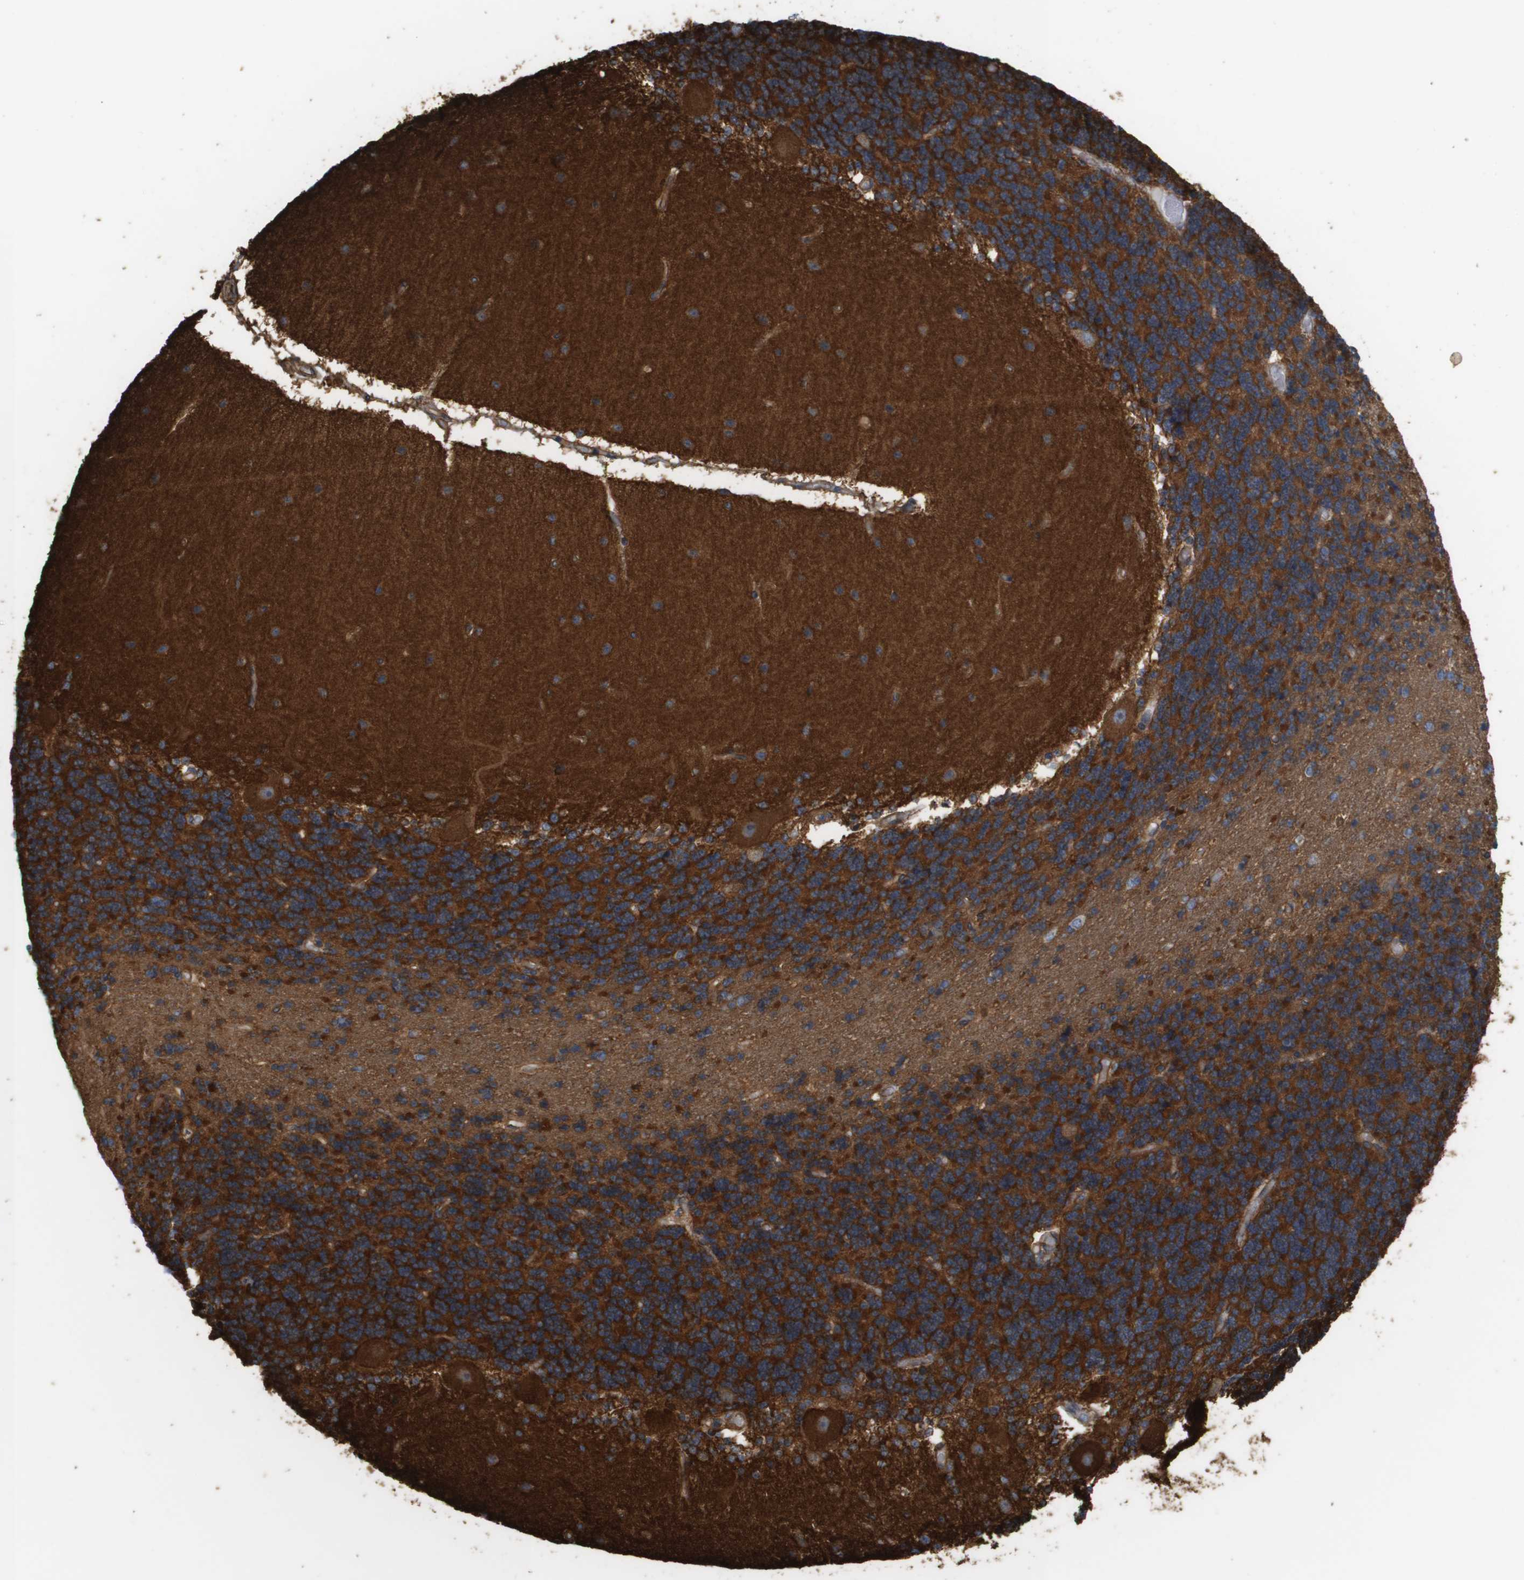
{"staining": {"intensity": "strong", "quantity": ">75%", "location": "cytoplasmic/membranous"}, "tissue": "cerebellum", "cell_type": "Cells in granular layer", "image_type": "normal", "snomed": [{"axis": "morphology", "description": "Normal tissue, NOS"}, {"axis": "topography", "description": "Cerebellum"}], "caption": "Protein positivity by immunohistochemistry (IHC) exhibits strong cytoplasmic/membranous expression in about >75% of cells in granular layer in unremarkable cerebellum.", "gene": "SGMS2", "patient": {"sex": "female", "age": 54}}